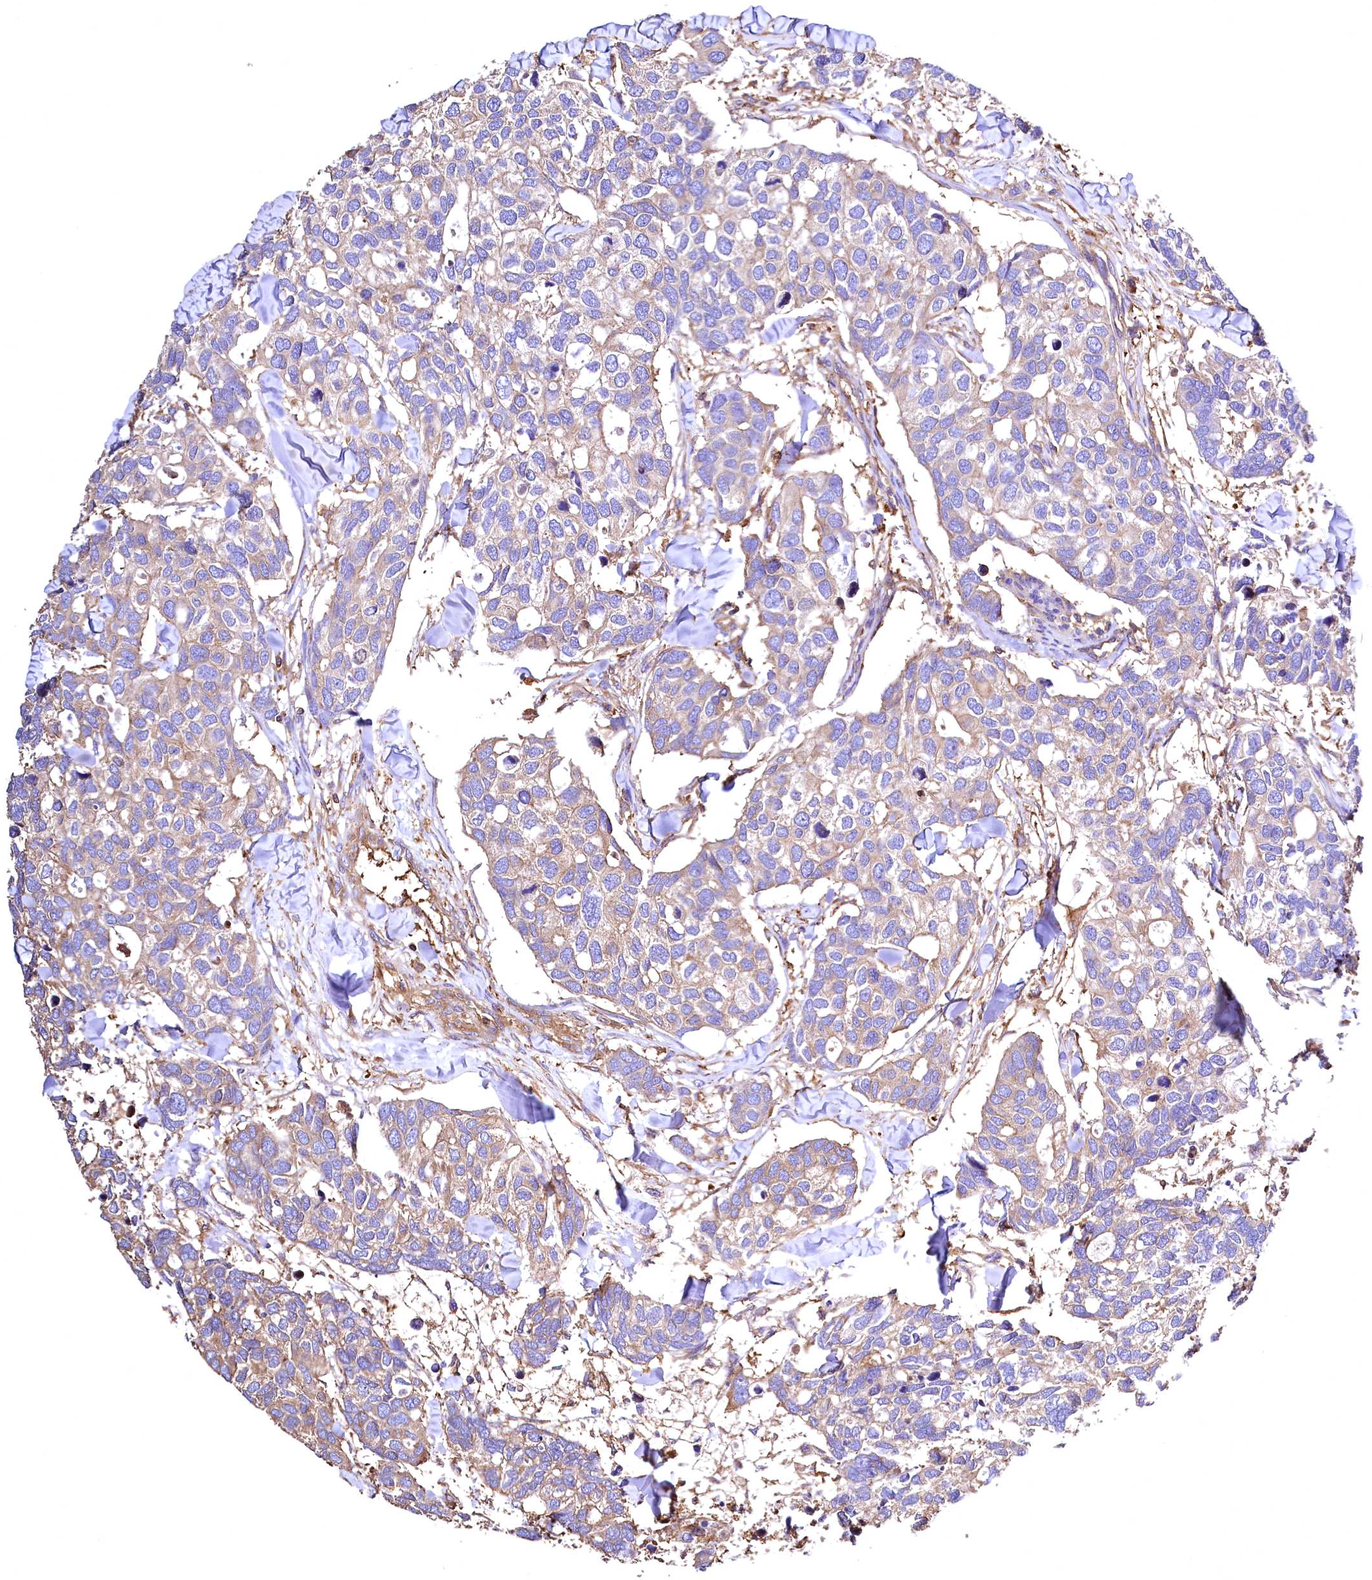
{"staining": {"intensity": "weak", "quantity": "<25%", "location": "cytoplasmic/membranous"}, "tissue": "breast cancer", "cell_type": "Tumor cells", "image_type": "cancer", "snomed": [{"axis": "morphology", "description": "Duct carcinoma"}, {"axis": "topography", "description": "Breast"}], "caption": "High magnification brightfield microscopy of breast cancer stained with DAB (3,3'-diaminobenzidine) (brown) and counterstained with hematoxylin (blue): tumor cells show no significant staining.", "gene": "RARS2", "patient": {"sex": "female", "age": 83}}